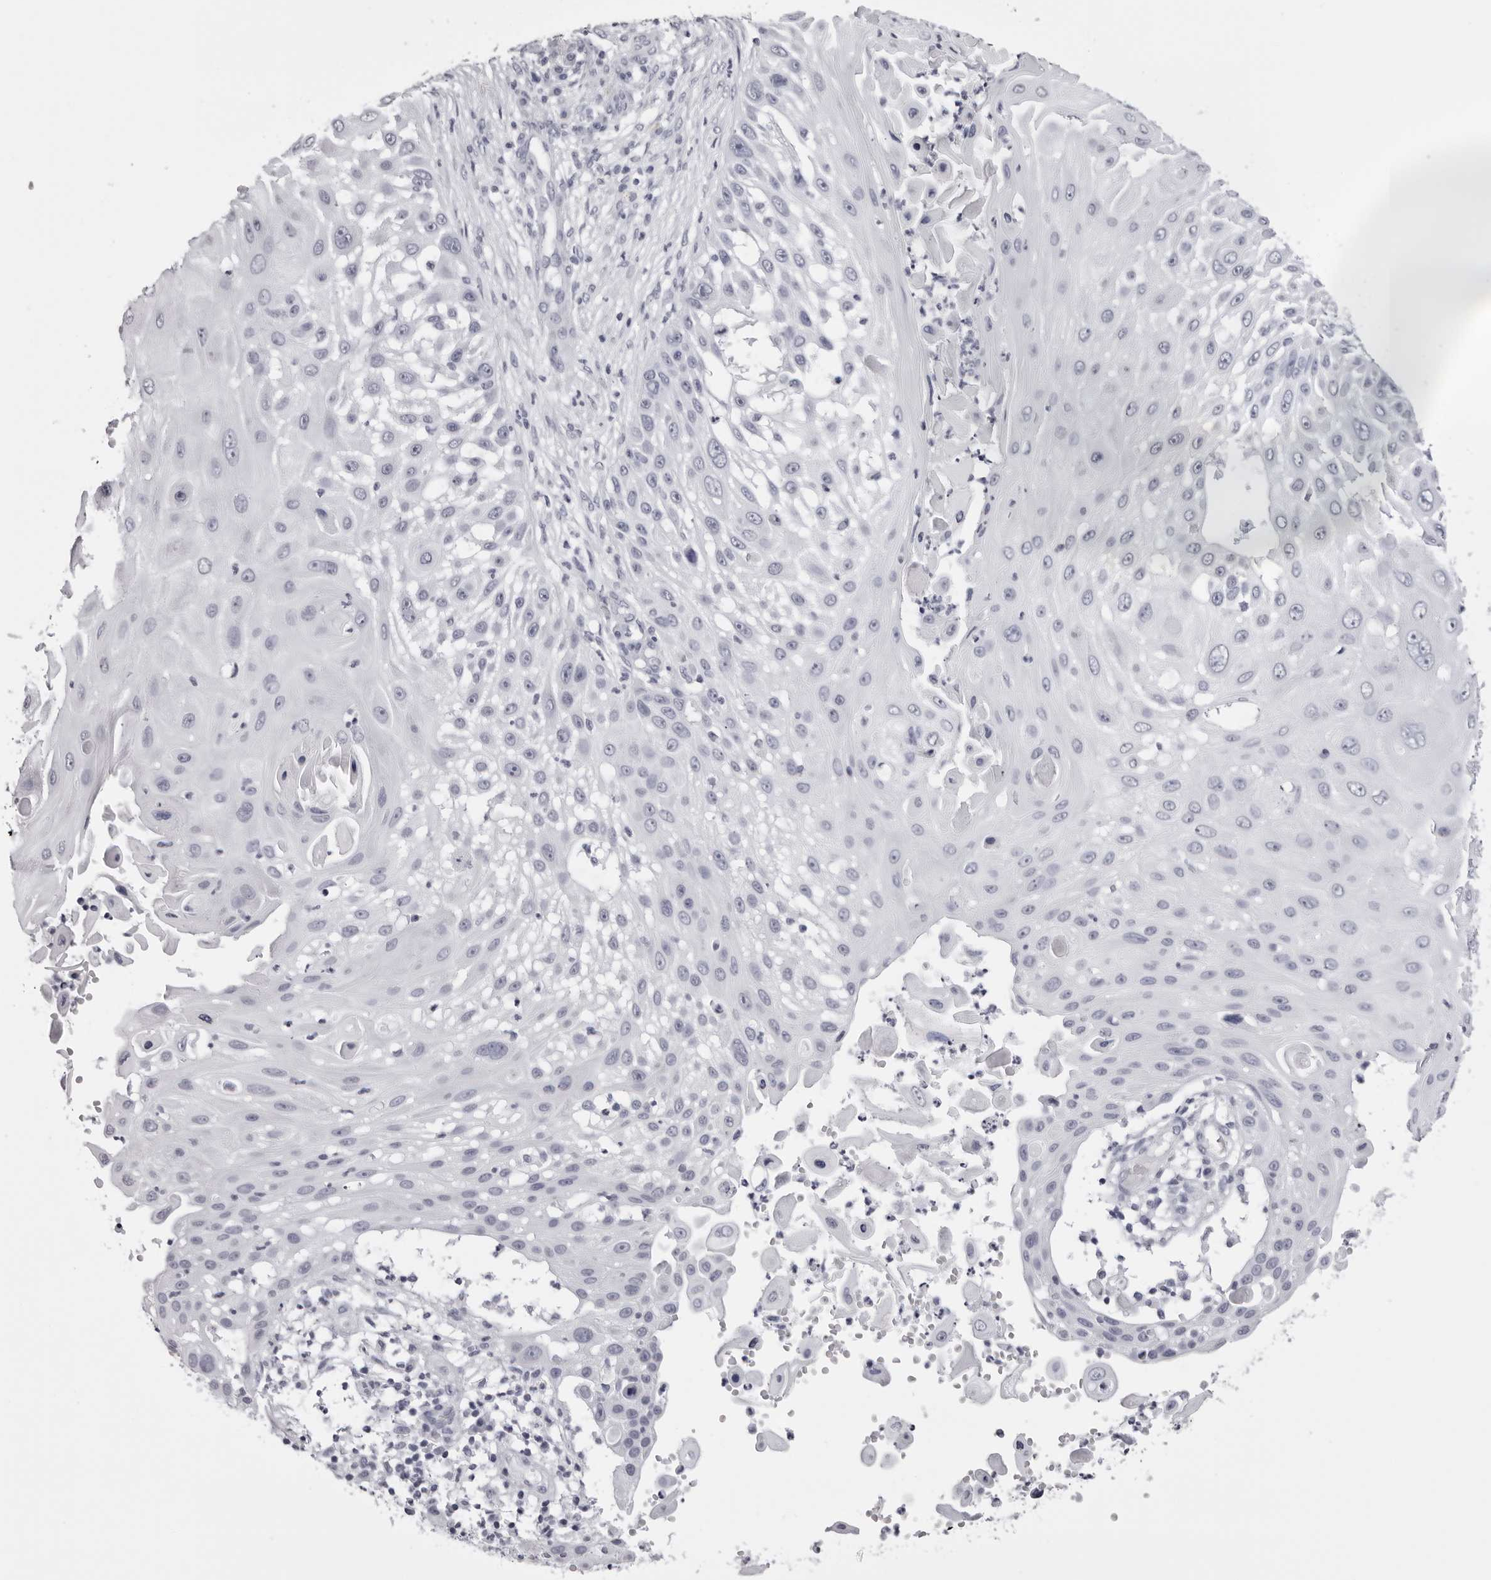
{"staining": {"intensity": "negative", "quantity": "none", "location": "none"}, "tissue": "skin cancer", "cell_type": "Tumor cells", "image_type": "cancer", "snomed": [{"axis": "morphology", "description": "Squamous cell carcinoma, NOS"}, {"axis": "topography", "description": "Skin"}], "caption": "This is an IHC micrograph of human skin squamous cell carcinoma. There is no positivity in tumor cells.", "gene": "RHO", "patient": {"sex": "female", "age": 44}}